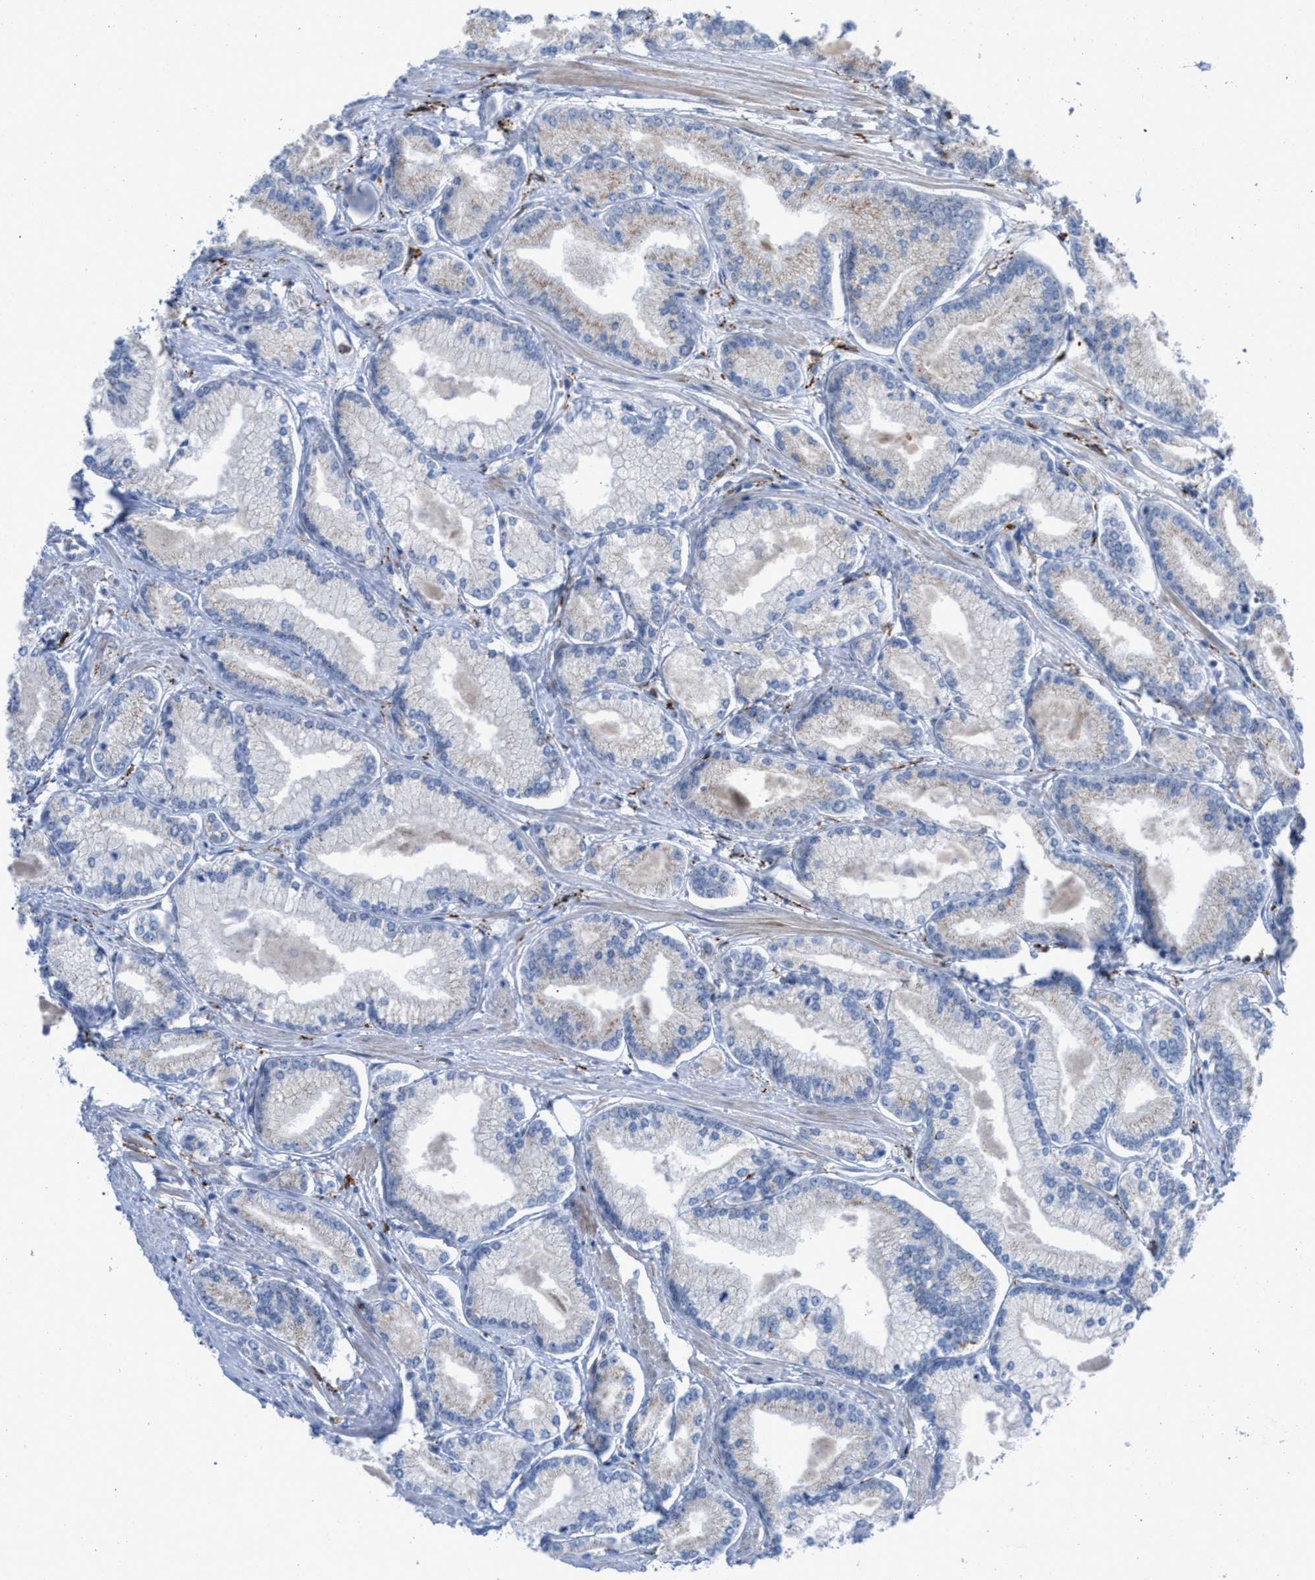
{"staining": {"intensity": "negative", "quantity": "none", "location": "none"}, "tissue": "prostate cancer", "cell_type": "Tumor cells", "image_type": "cancer", "snomed": [{"axis": "morphology", "description": "Adenocarcinoma, Low grade"}, {"axis": "topography", "description": "Prostate"}], "caption": "Protein analysis of prostate cancer (low-grade adenocarcinoma) exhibits no significant expression in tumor cells.", "gene": "SLC47A1", "patient": {"sex": "male", "age": 52}}